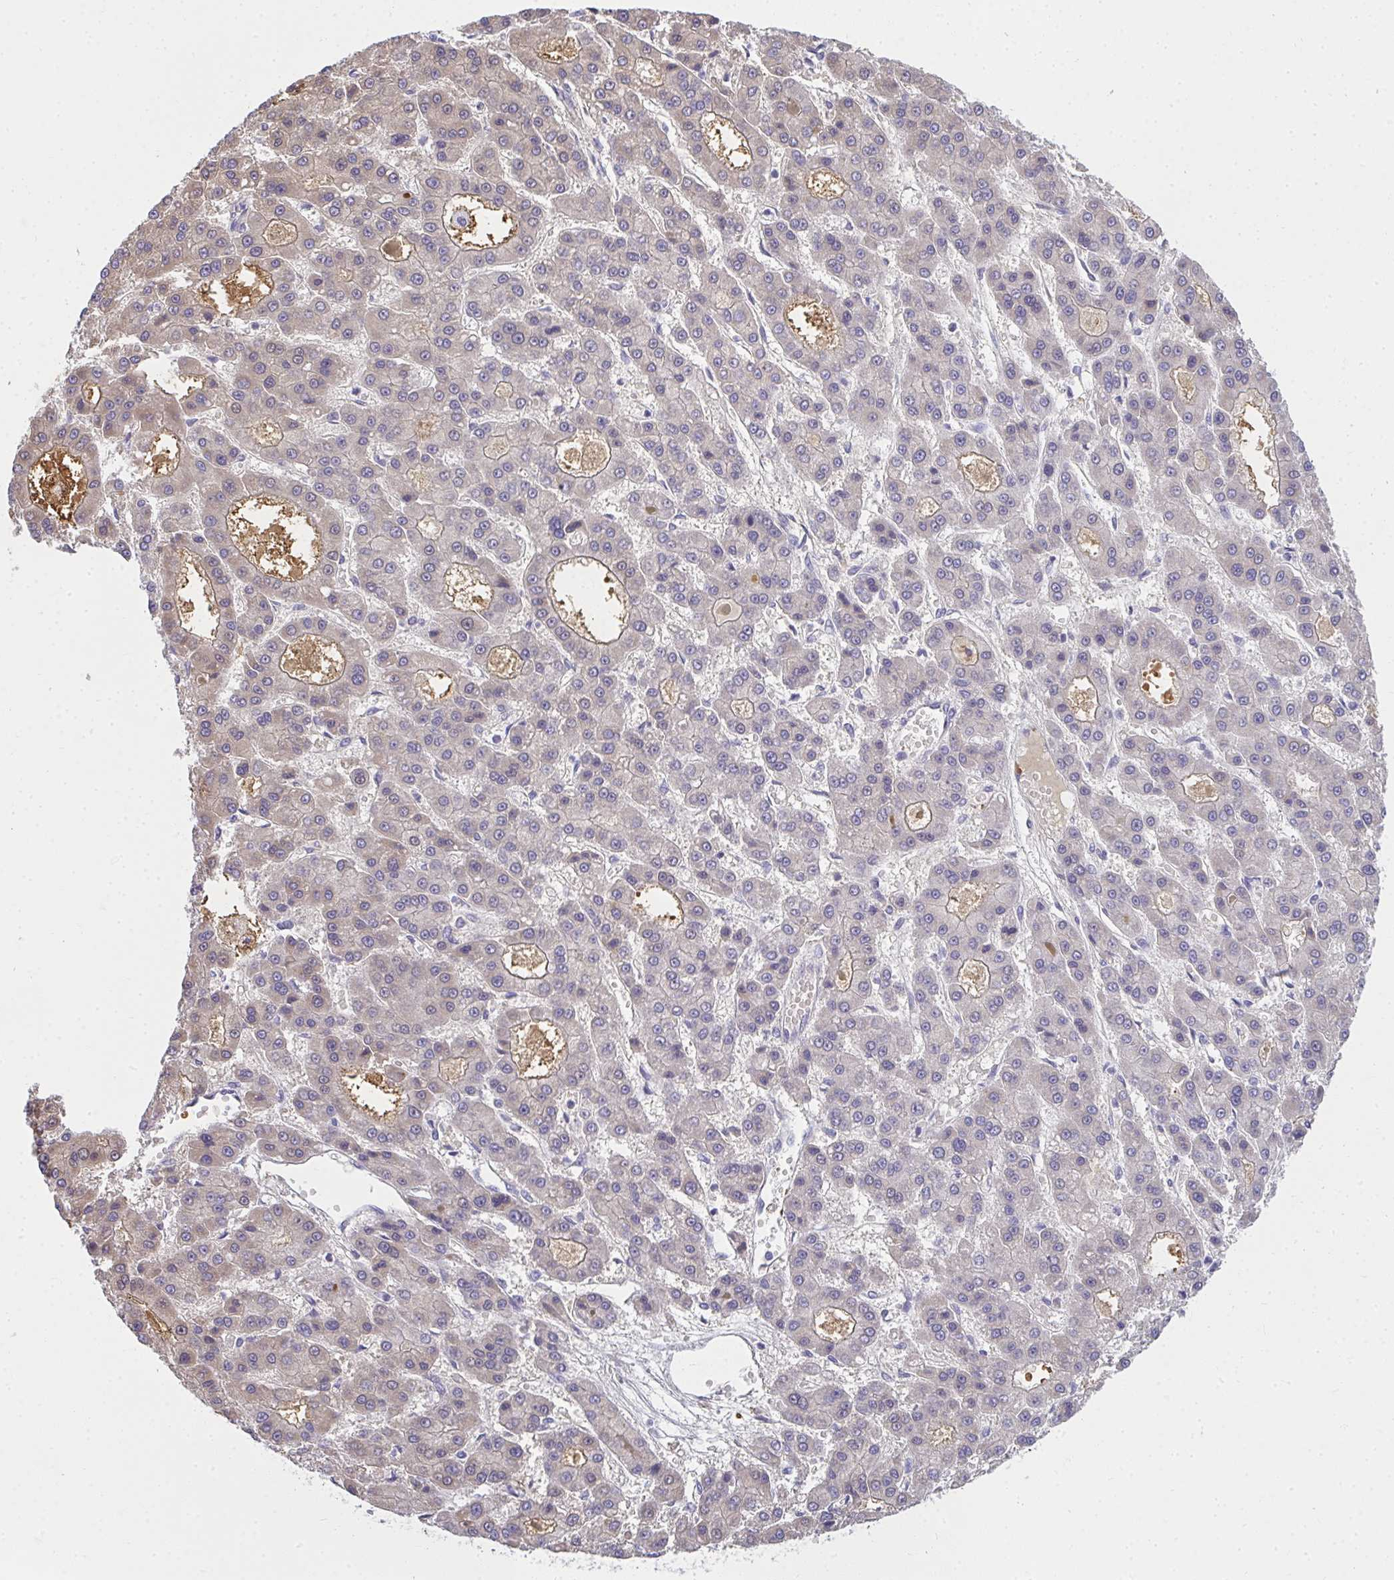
{"staining": {"intensity": "weak", "quantity": "<25%", "location": "cytoplasmic/membranous"}, "tissue": "liver cancer", "cell_type": "Tumor cells", "image_type": "cancer", "snomed": [{"axis": "morphology", "description": "Carcinoma, Hepatocellular, NOS"}, {"axis": "topography", "description": "Liver"}], "caption": "Histopathology image shows no significant protein positivity in tumor cells of liver hepatocellular carcinoma.", "gene": "ZSWIM3", "patient": {"sex": "male", "age": 70}}